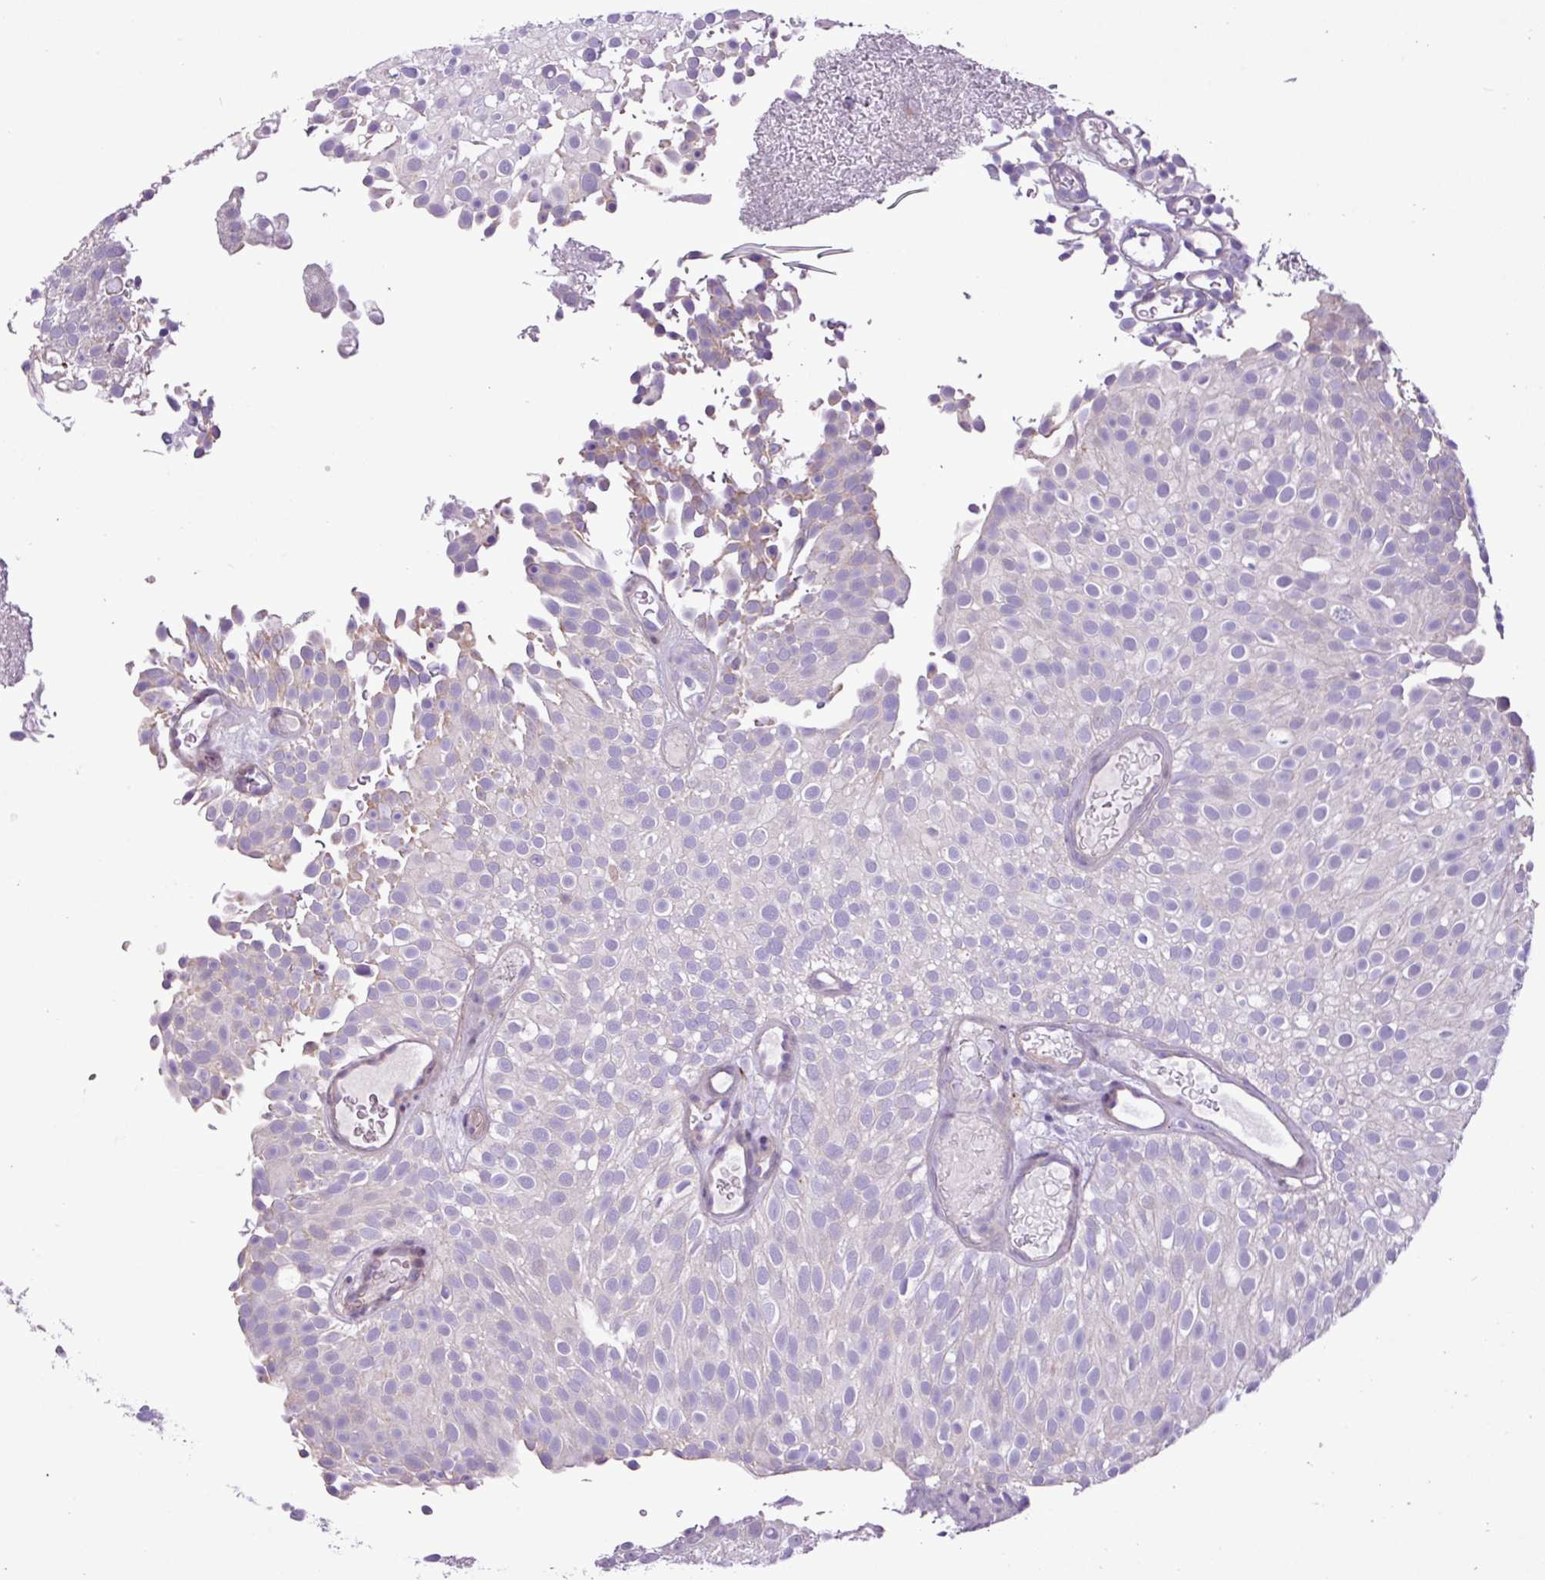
{"staining": {"intensity": "negative", "quantity": "none", "location": "none"}, "tissue": "urothelial cancer", "cell_type": "Tumor cells", "image_type": "cancer", "snomed": [{"axis": "morphology", "description": "Urothelial carcinoma, Low grade"}, {"axis": "topography", "description": "Urinary bladder"}], "caption": "Protein analysis of urothelial cancer shows no significant expression in tumor cells.", "gene": "RPP25L", "patient": {"sex": "male", "age": 78}}